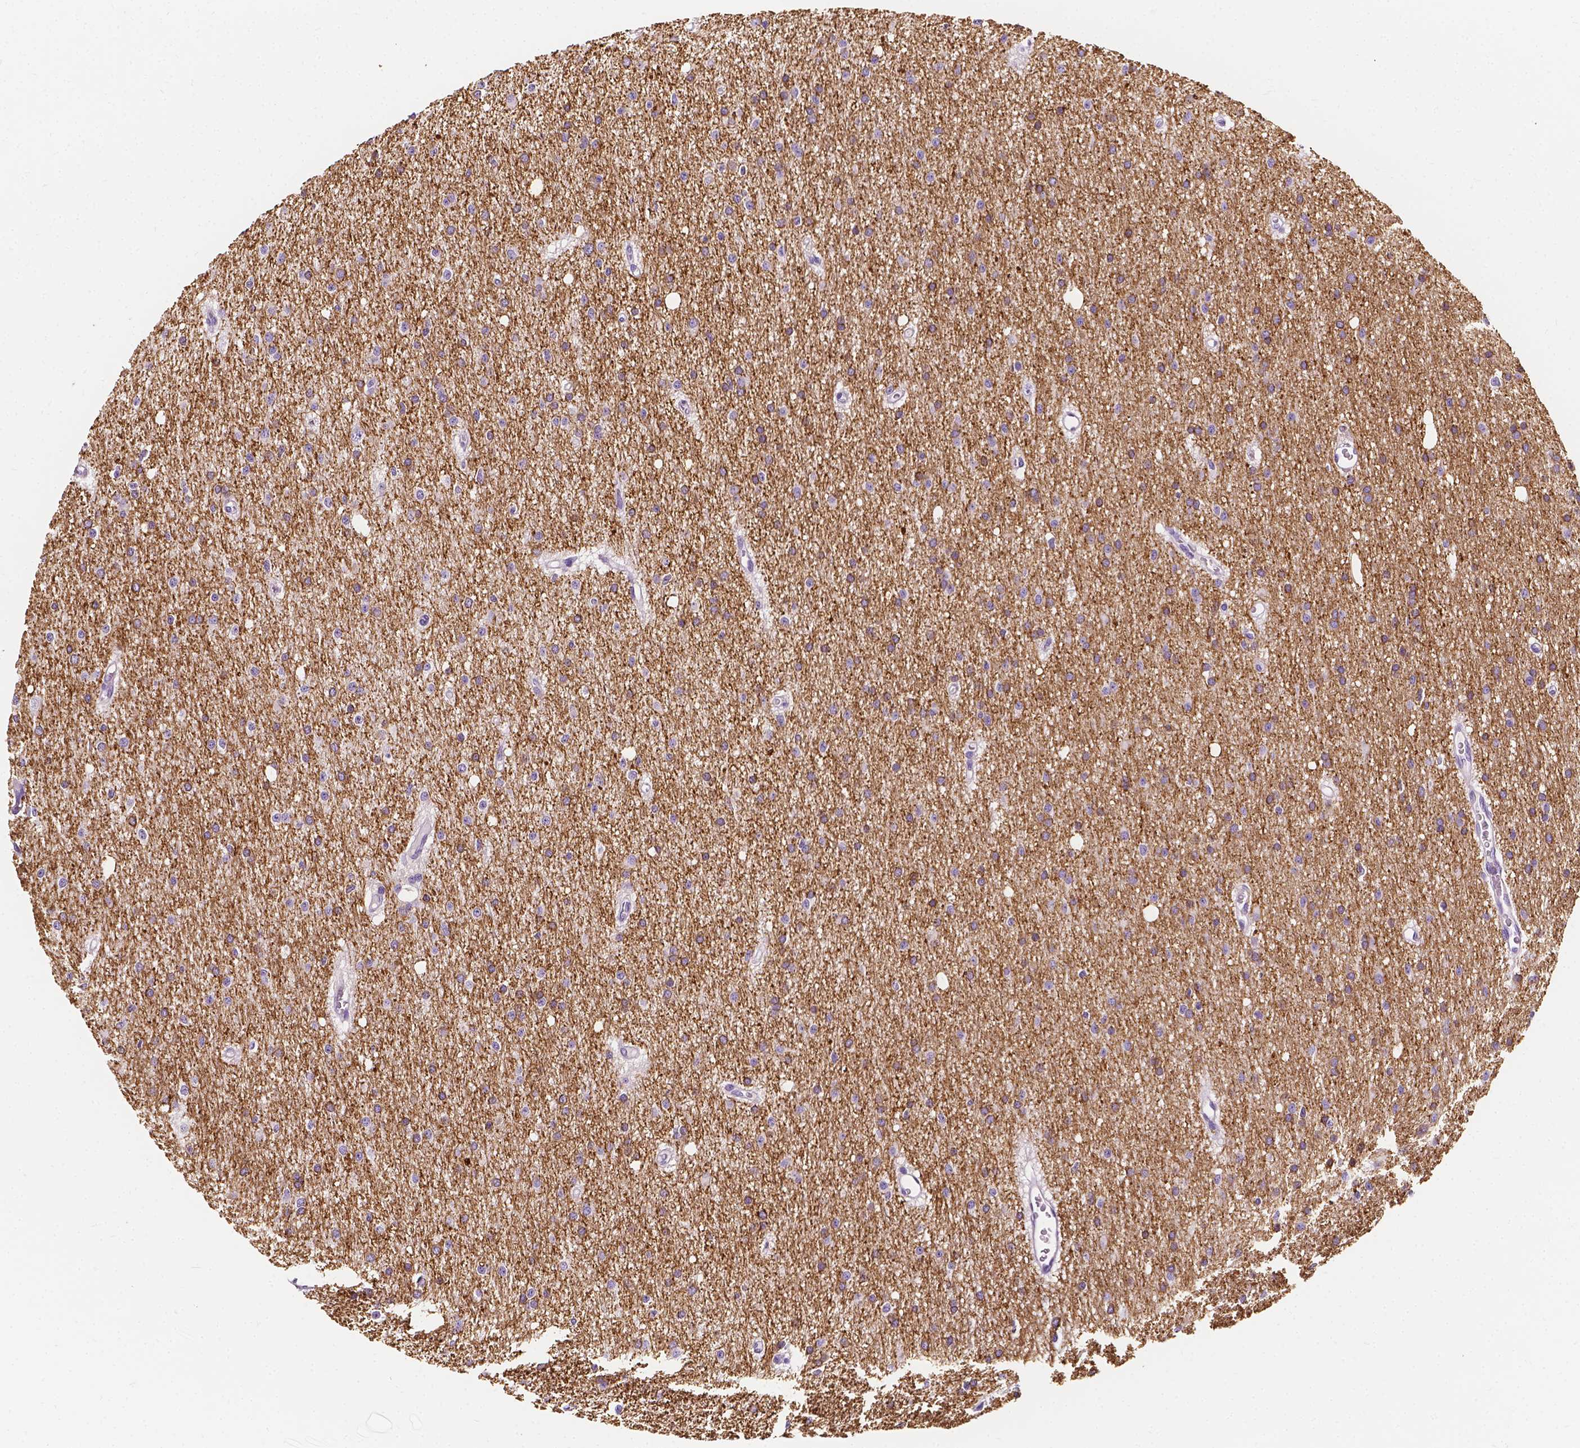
{"staining": {"intensity": "strong", "quantity": ">75%", "location": "cytoplasmic/membranous"}, "tissue": "glioma", "cell_type": "Tumor cells", "image_type": "cancer", "snomed": [{"axis": "morphology", "description": "Glioma, malignant, Low grade"}, {"axis": "topography", "description": "Brain"}], "caption": "Malignant glioma (low-grade) was stained to show a protein in brown. There is high levels of strong cytoplasmic/membranous expression in about >75% of tumor cells.", "gene": "SIRT2", "patient": {"sex": "male", "age": 27}}